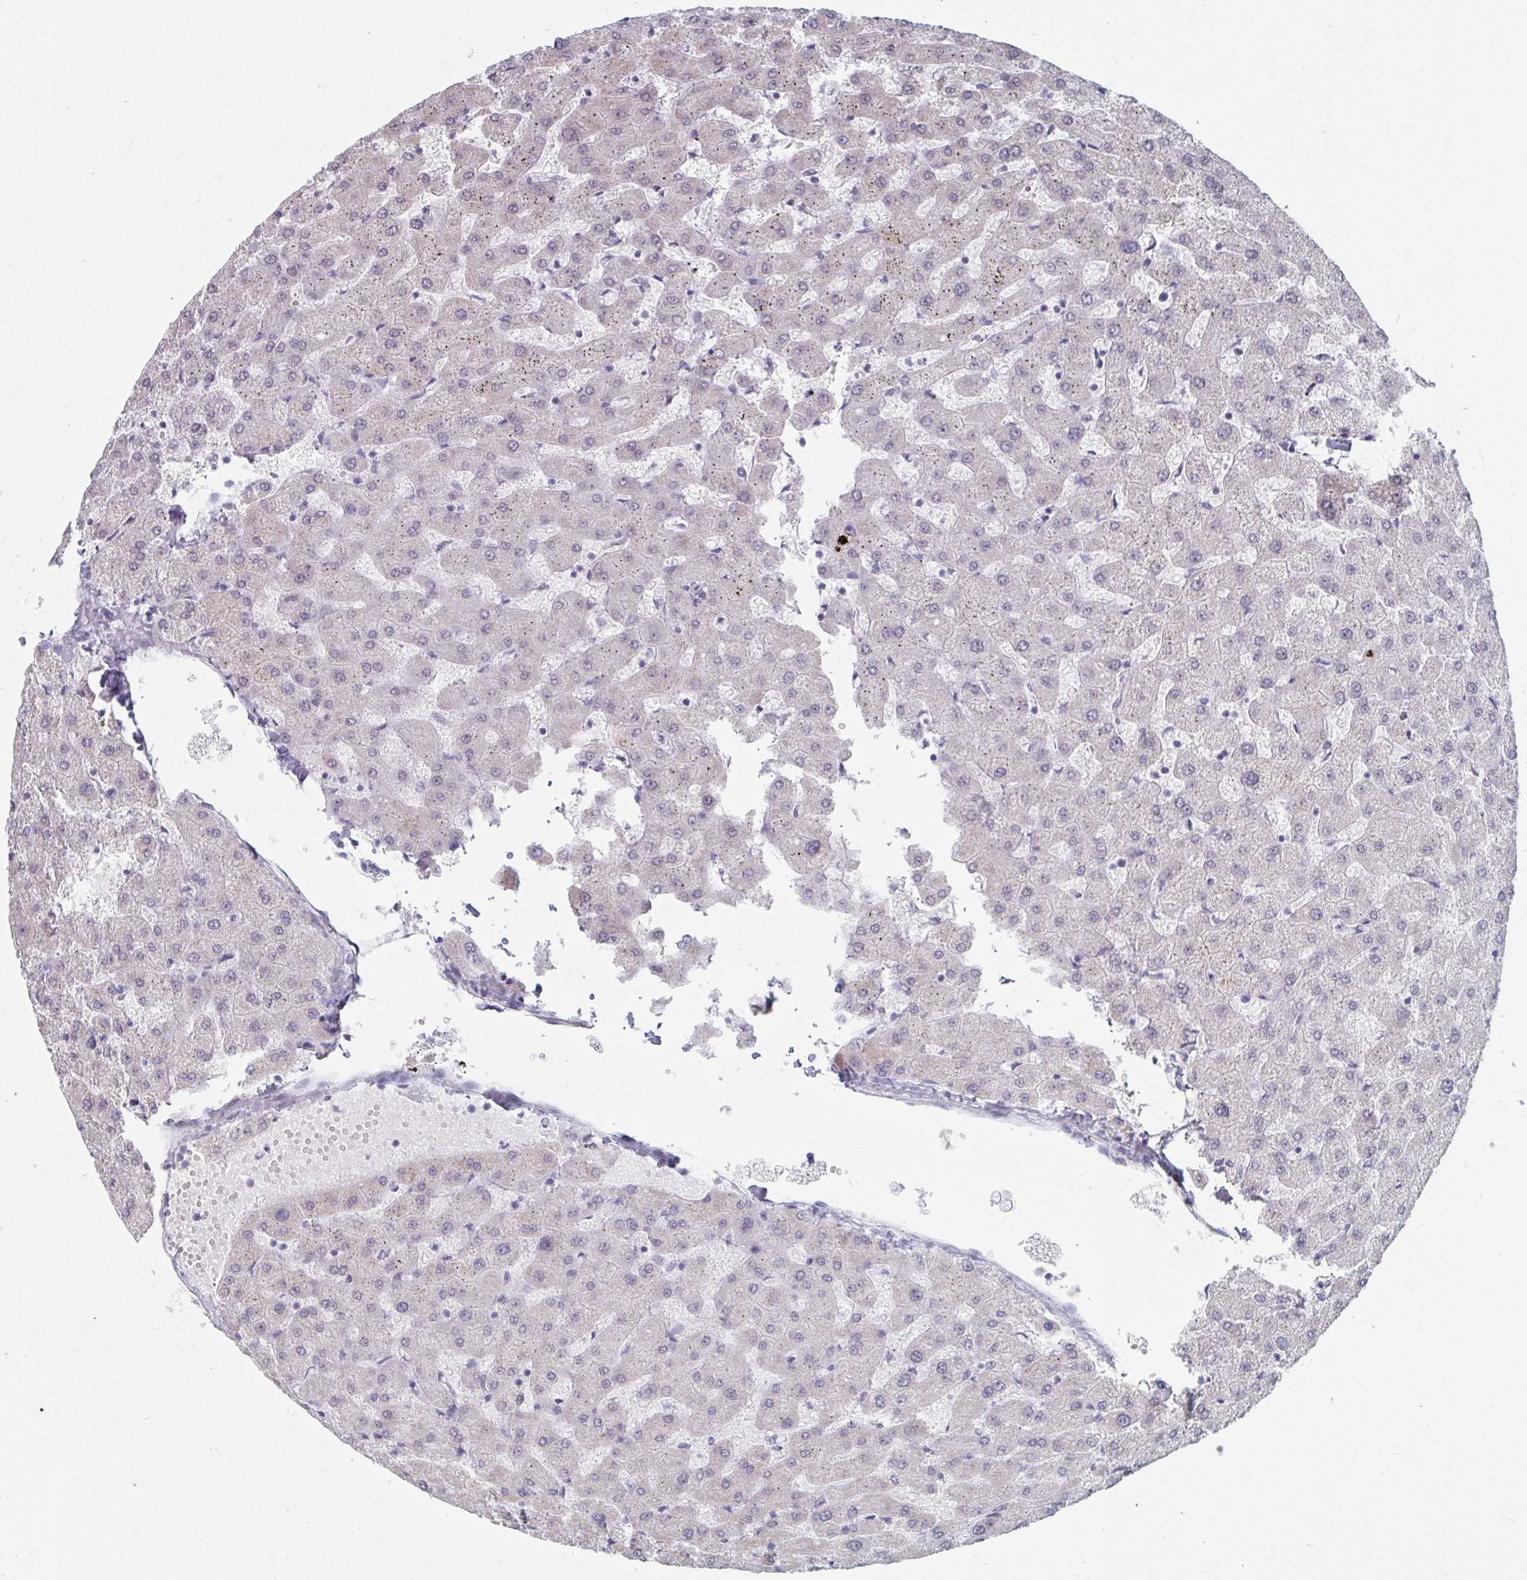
{"staining": {"intensity": "negative", "quantity": "none", "location": "none"}, "tissue": "liver", "cell_type": "Cholangiocytes", "image_type": "normal", "snomed": [{"axis": "morphology", "description": "Normal tissue, NOS"}, {"axis": "topography", "description": "Liver"}], "caption": "The histopathology image displays no staining of cholangiocytes in normal liver. Brightfield microscopy of immunohistochemistry stained with DAB (3,3'-diaminobenzidine) (brown) and hematoxylin (blue), captured at high magnification.", "gene": "FOXA1", "patient": {"sex": "female", "age": 63}}